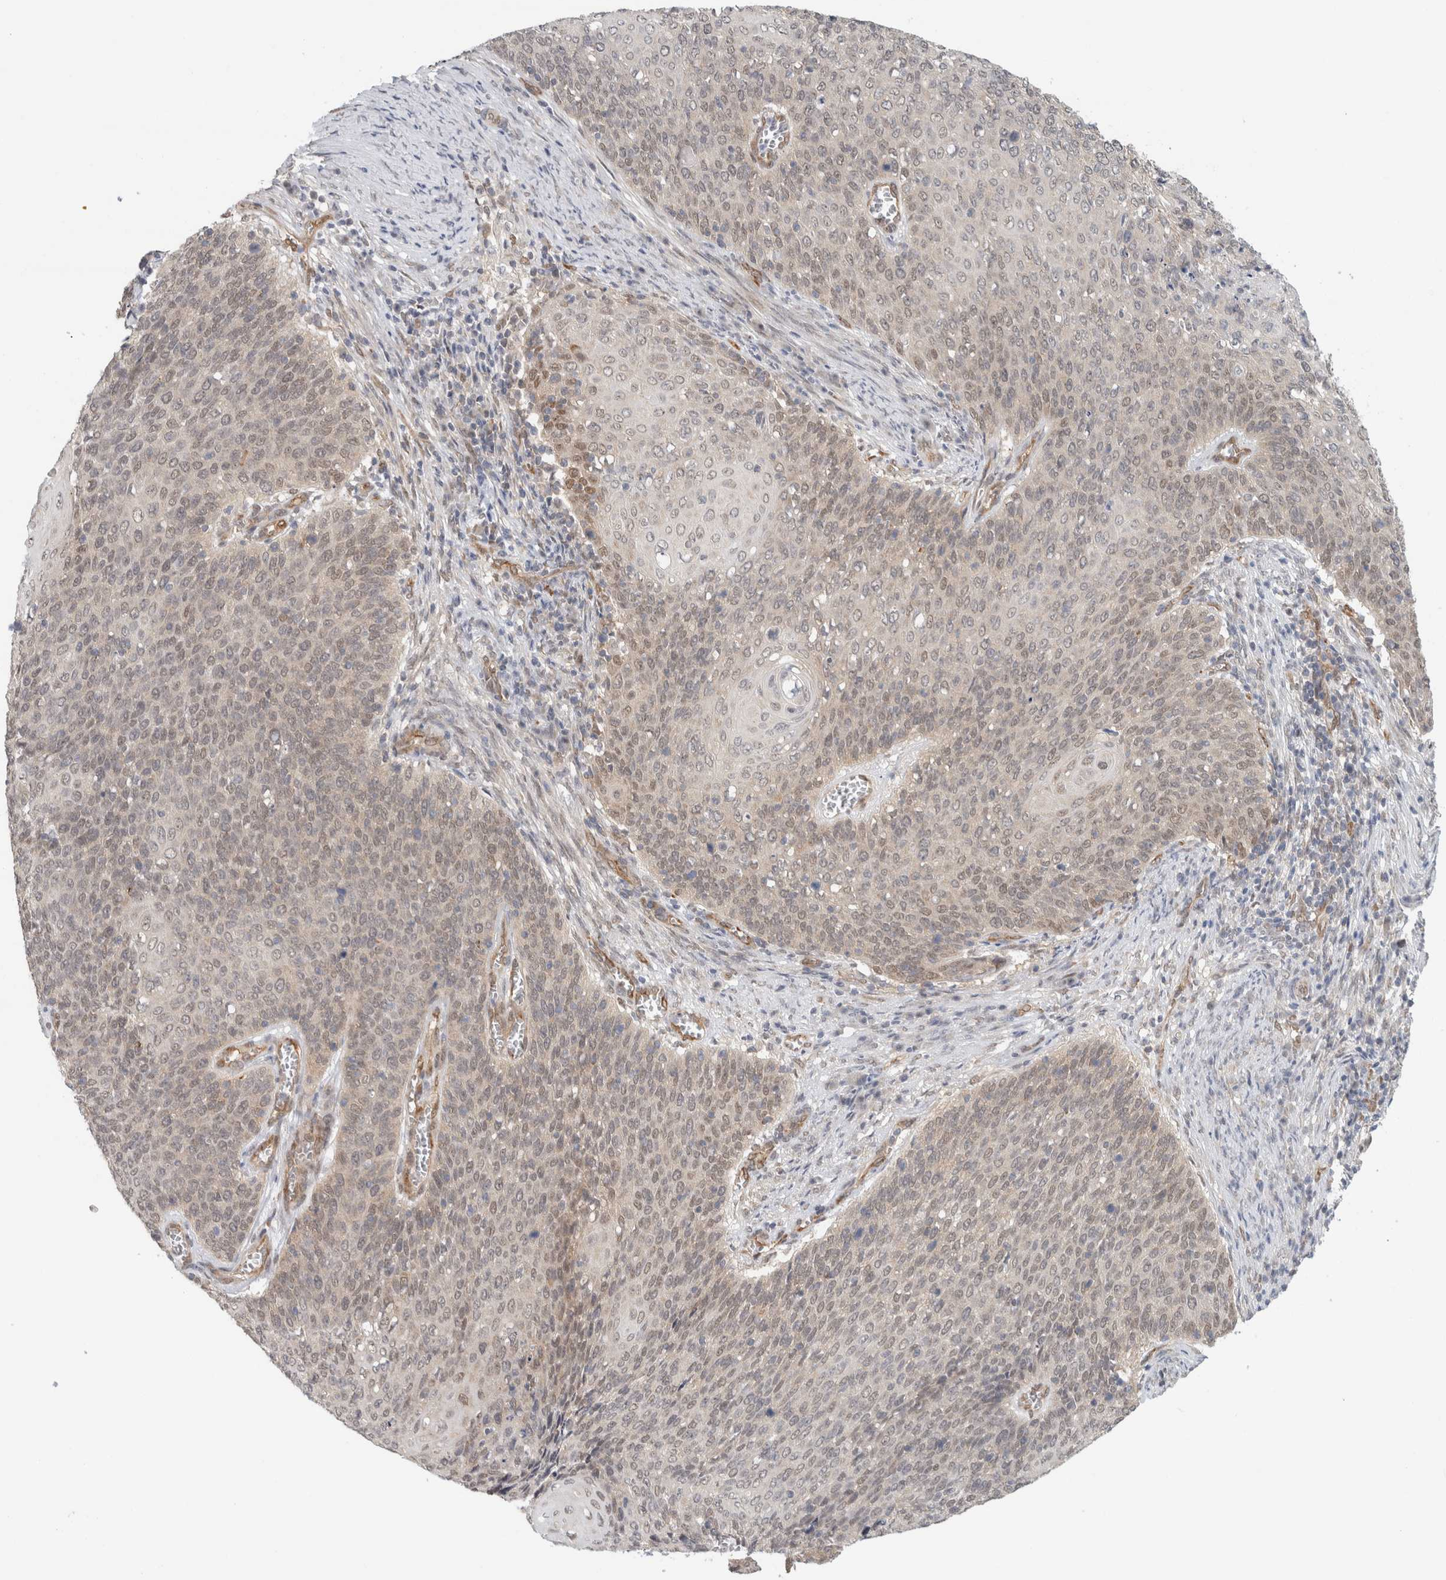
{"staining": {"intensity": "weak", "quantity": "<25%", "location": "nuclear"}, "tissue": "cervical cancer", "cell_type": "Tumor cells", "image_type": "cancer", "snomed": [{"axis": "morphology", "description": "Squamous cell carcinoma, NOS"}, {"axis": "topography", "description": "Cervix"}], "caption": "Tumor cells show no significant positivity in cervical cancer (squamous cell carcinoma). Brightfield microscopy of IHC stained with DAB (brown) and hematoxylin (blue), captured at high magnification.", "gene": "EIF4G3", "patient": {"sex": "female", "age": 39}}